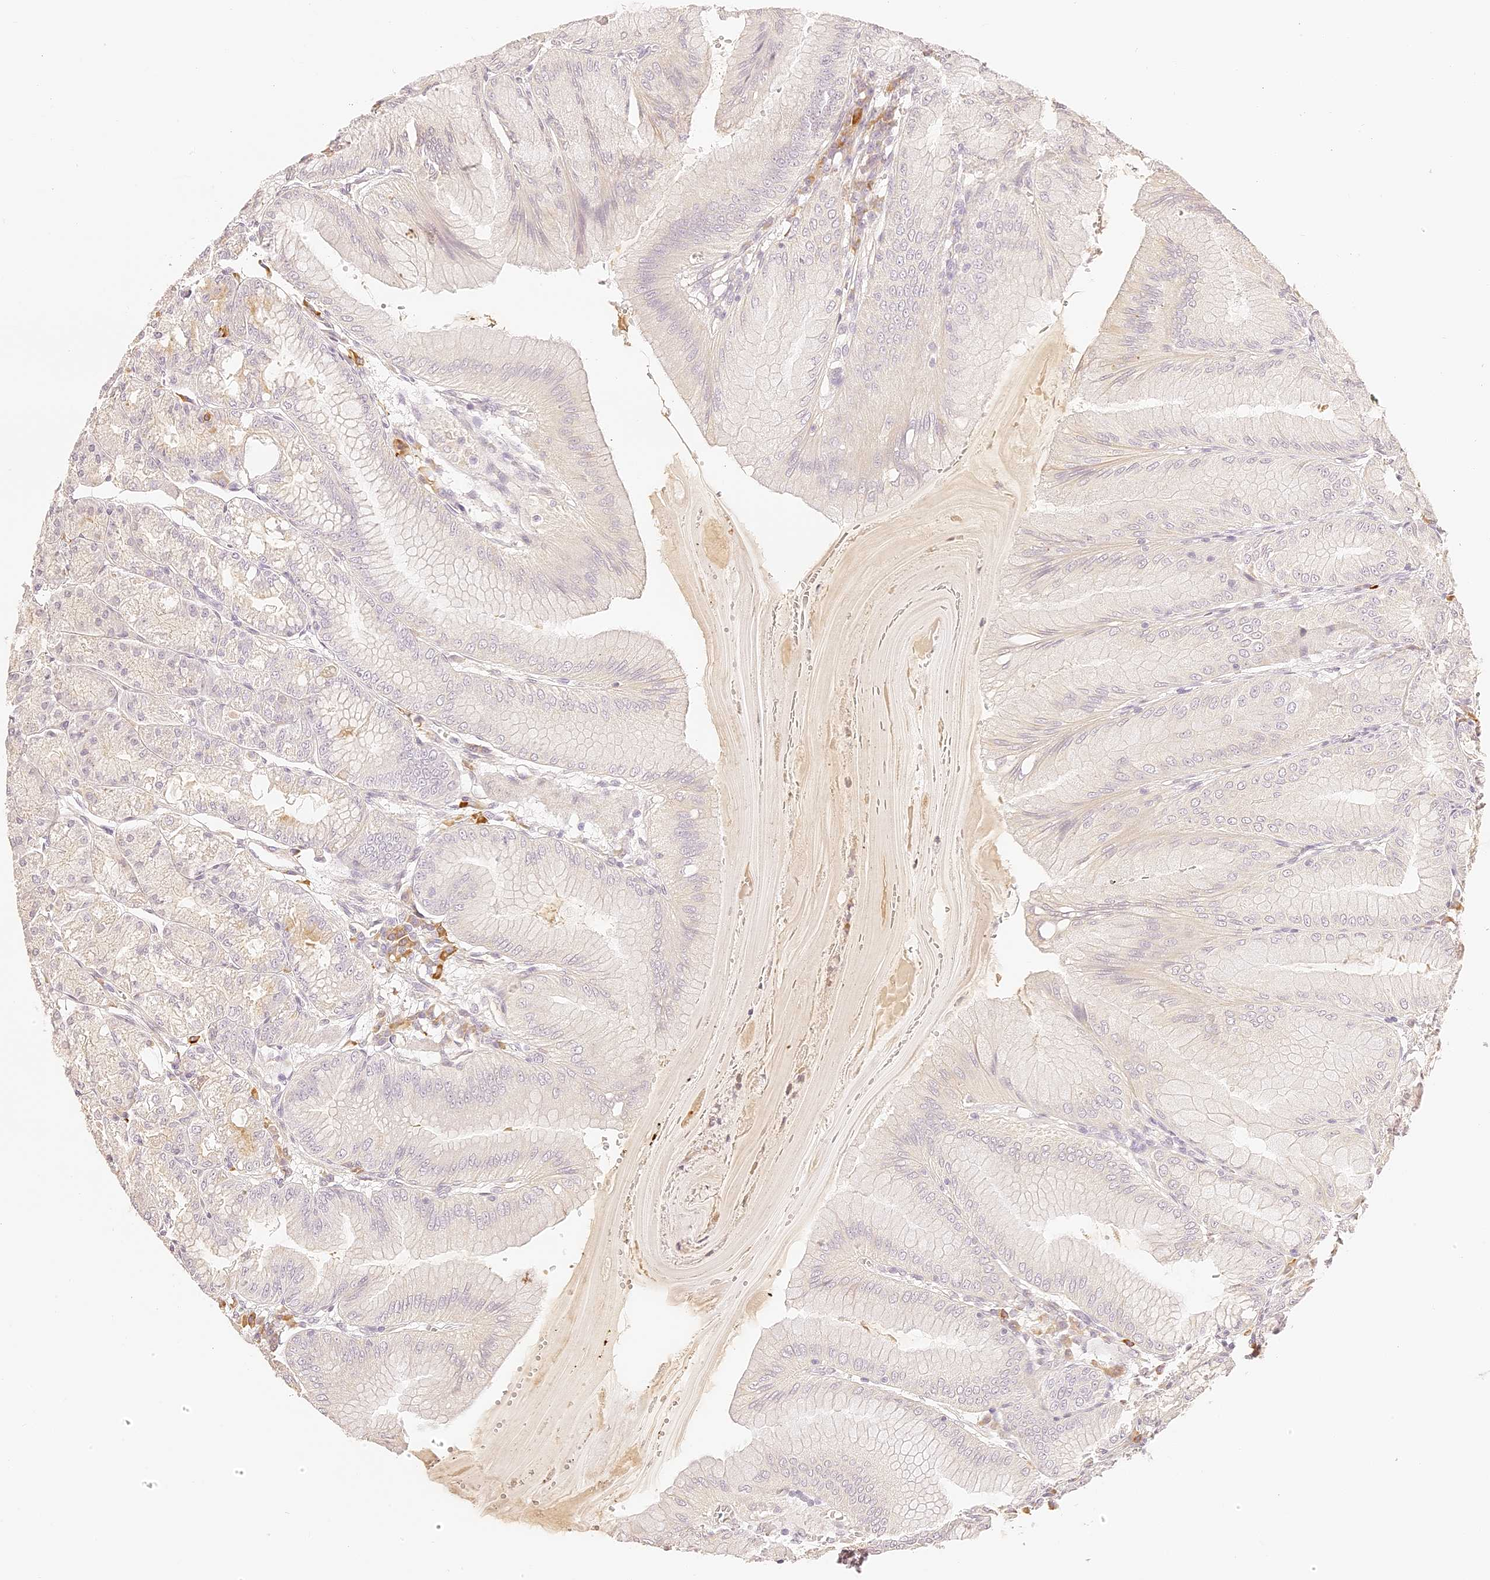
{"staining": {"intensity": "negative", "quantity": "none", "location": "none"}, "tissue": "stomach", "cell_type": "Glandular cells", "image_type": "normal", "snomed": [{"axis": "morphology", "description": "Normal tissue, NOS"}, {"axis": "topography", "description": "Stomach, lower"}], "caption": "Normal stomach was stained to show a protein in brown. There is no significant staining in glandular cells. (Stains: DAB (3,3'-diaminobenzidine) immunohistochemistry with hematoxylin counter stain, Microscopy: brightfield microscopy at high magnification).", "gene": "TRIM45", "patient": {"sex": "male", "age": 71}}